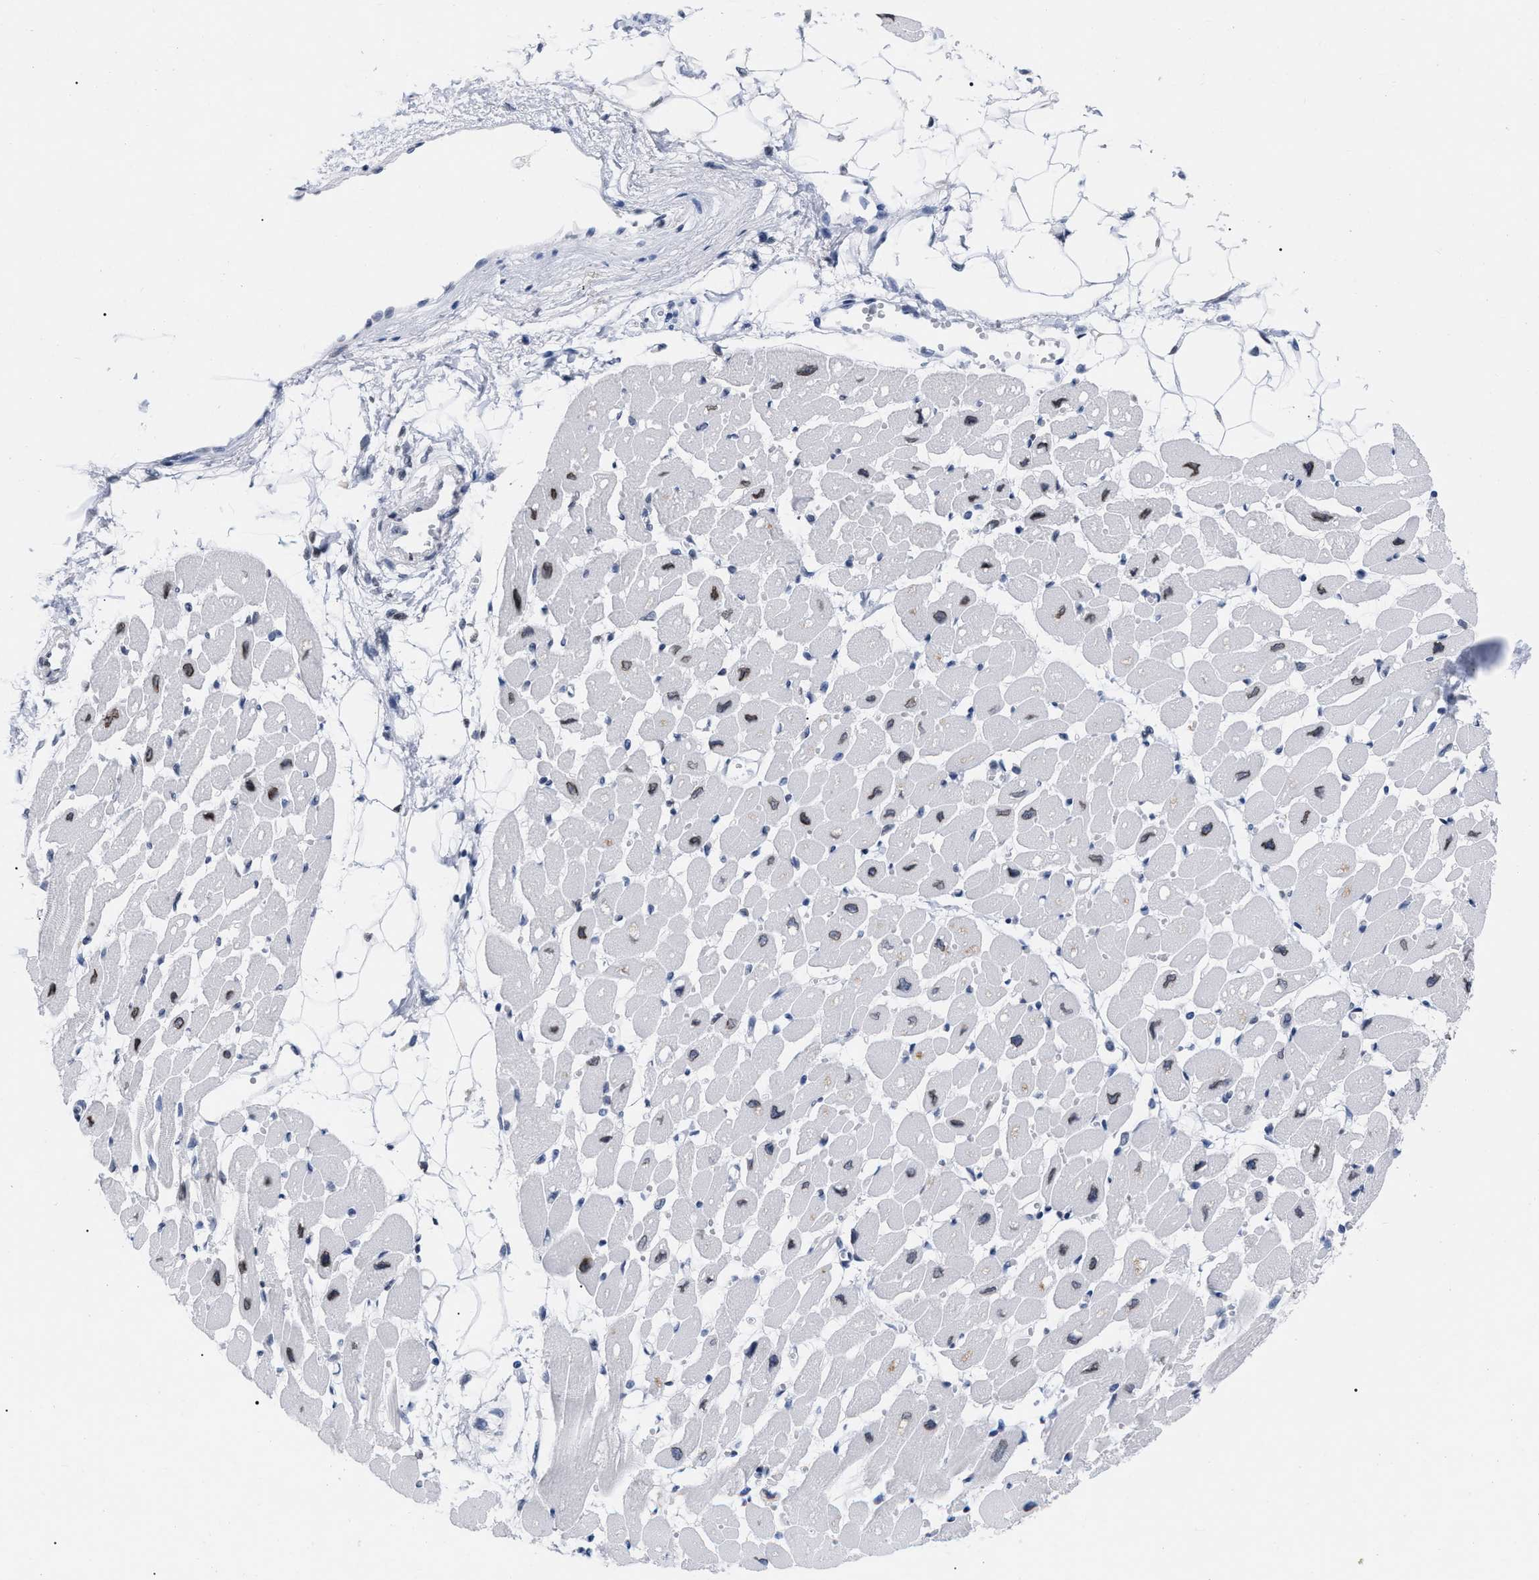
{"staining": {"intensity": "moderate", "quantity": "<25%", "location": "cytoplasmic/membranous,nuclear"}, "tissue": "heart muscle", "cell_type": "Cardiomyocytes", "image_type": "normal", "snomed": [{"axis": "morphology", "description": "Normal tissue, NOS"}, {"axis": "topography", "description": "Heart"}], "caption": "Cardiomyocytes show moderate cytoplasmic/membranous,nuclear expression in about <25% of cells in benign heart muscle.", "gene": "TPR", "patient": {"sex": "female", "age": 54}}